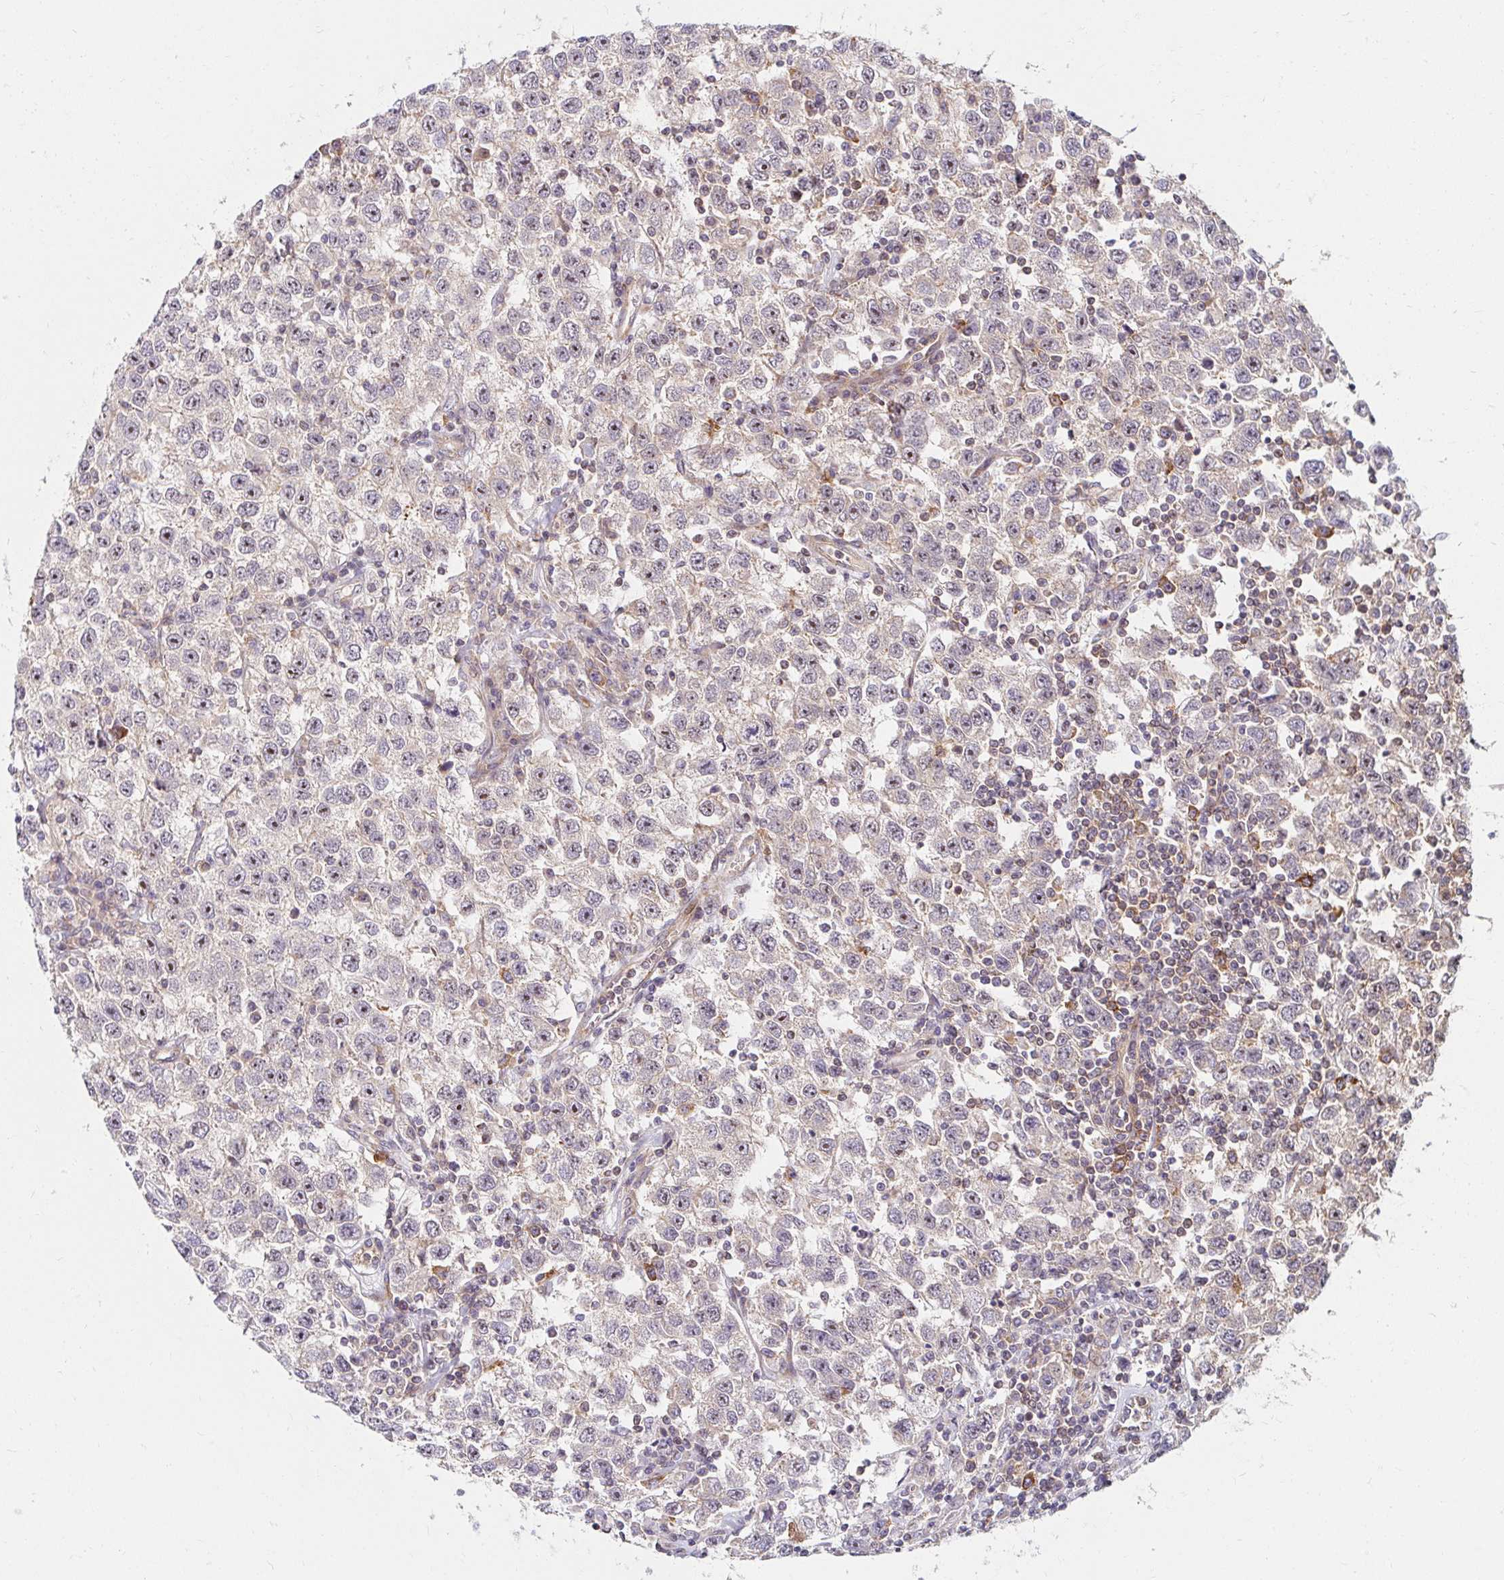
{"staining": {"intensity": "weak", "quantity": "<25%", "location": "cytoplasmic/membranous"}, "tissue": "testis cancer", "cell_type": "Tumor cells", "image_type": "cancer", "snomed": [{"axis": "morphology", "description": "Seminoma, NOS"}, {"axis": "topography", "description": "Testis"}], "caption": "A high-resolution micrograph shows immunohistochemistry (IHC) staining of testis seminoma, which reveals no significant staining in tumor cells.", "gene": "BTF3", "patient": {"sex": "male", "age": 41}}